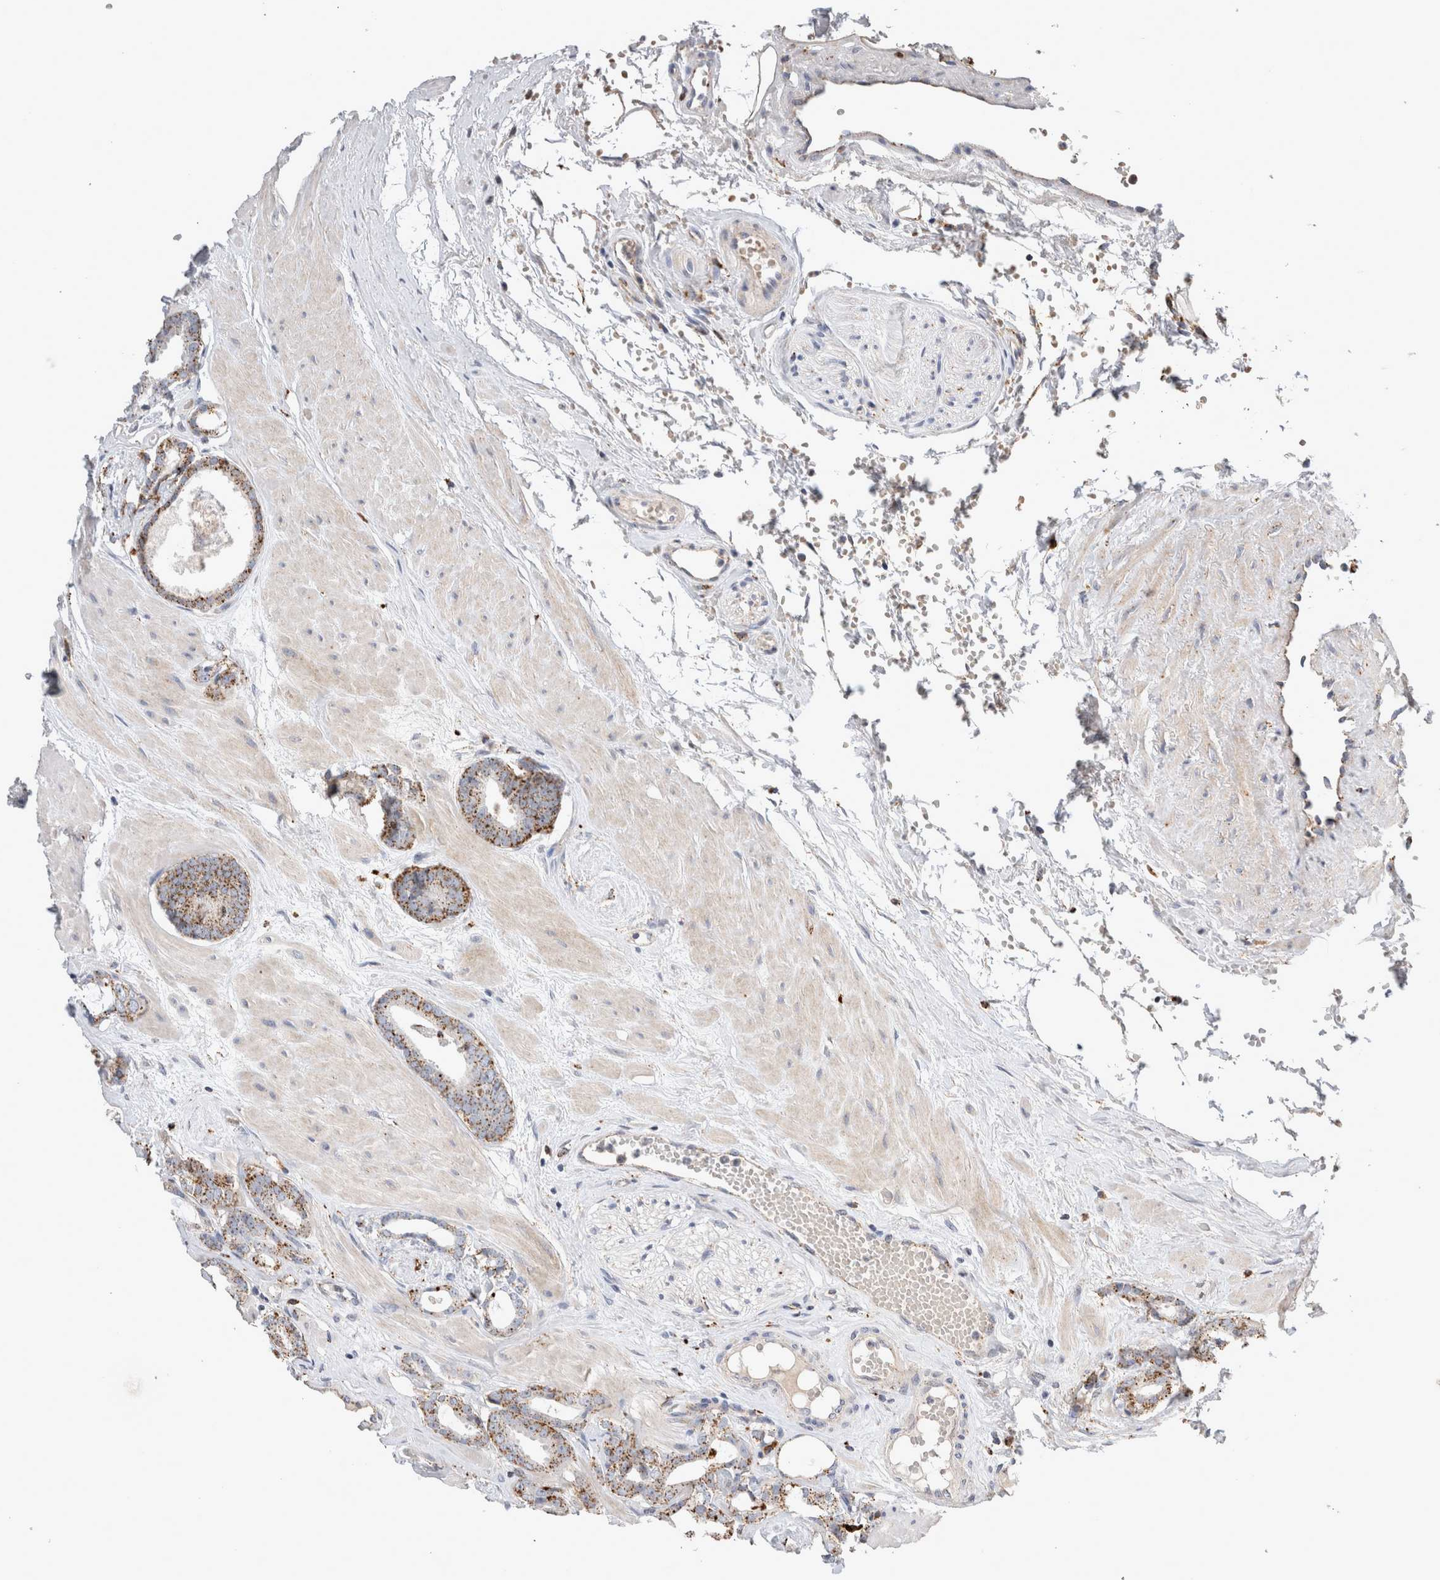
{"staining": {"intensity": "moderate", "quantity": ">75%", "location": "cytoplasmic/membranous"}, "tissue": "prostate cancer", "cell_type": "Tumor cells", "image_type": "cancer", "snomed": [{"axis": "morphology", "description": "Adenocarcinoma, Low grade"}, {"axis": "topography", "description": "Prostate"}], "caption": "A high-resolution image shows IHC staining of prostate cancer, which shows moderate cytoplasmic/membranous staining in approximately >75% of tumor cells.", "gene": "CTSA", "patient": {"sex": "male", "age": 53}}